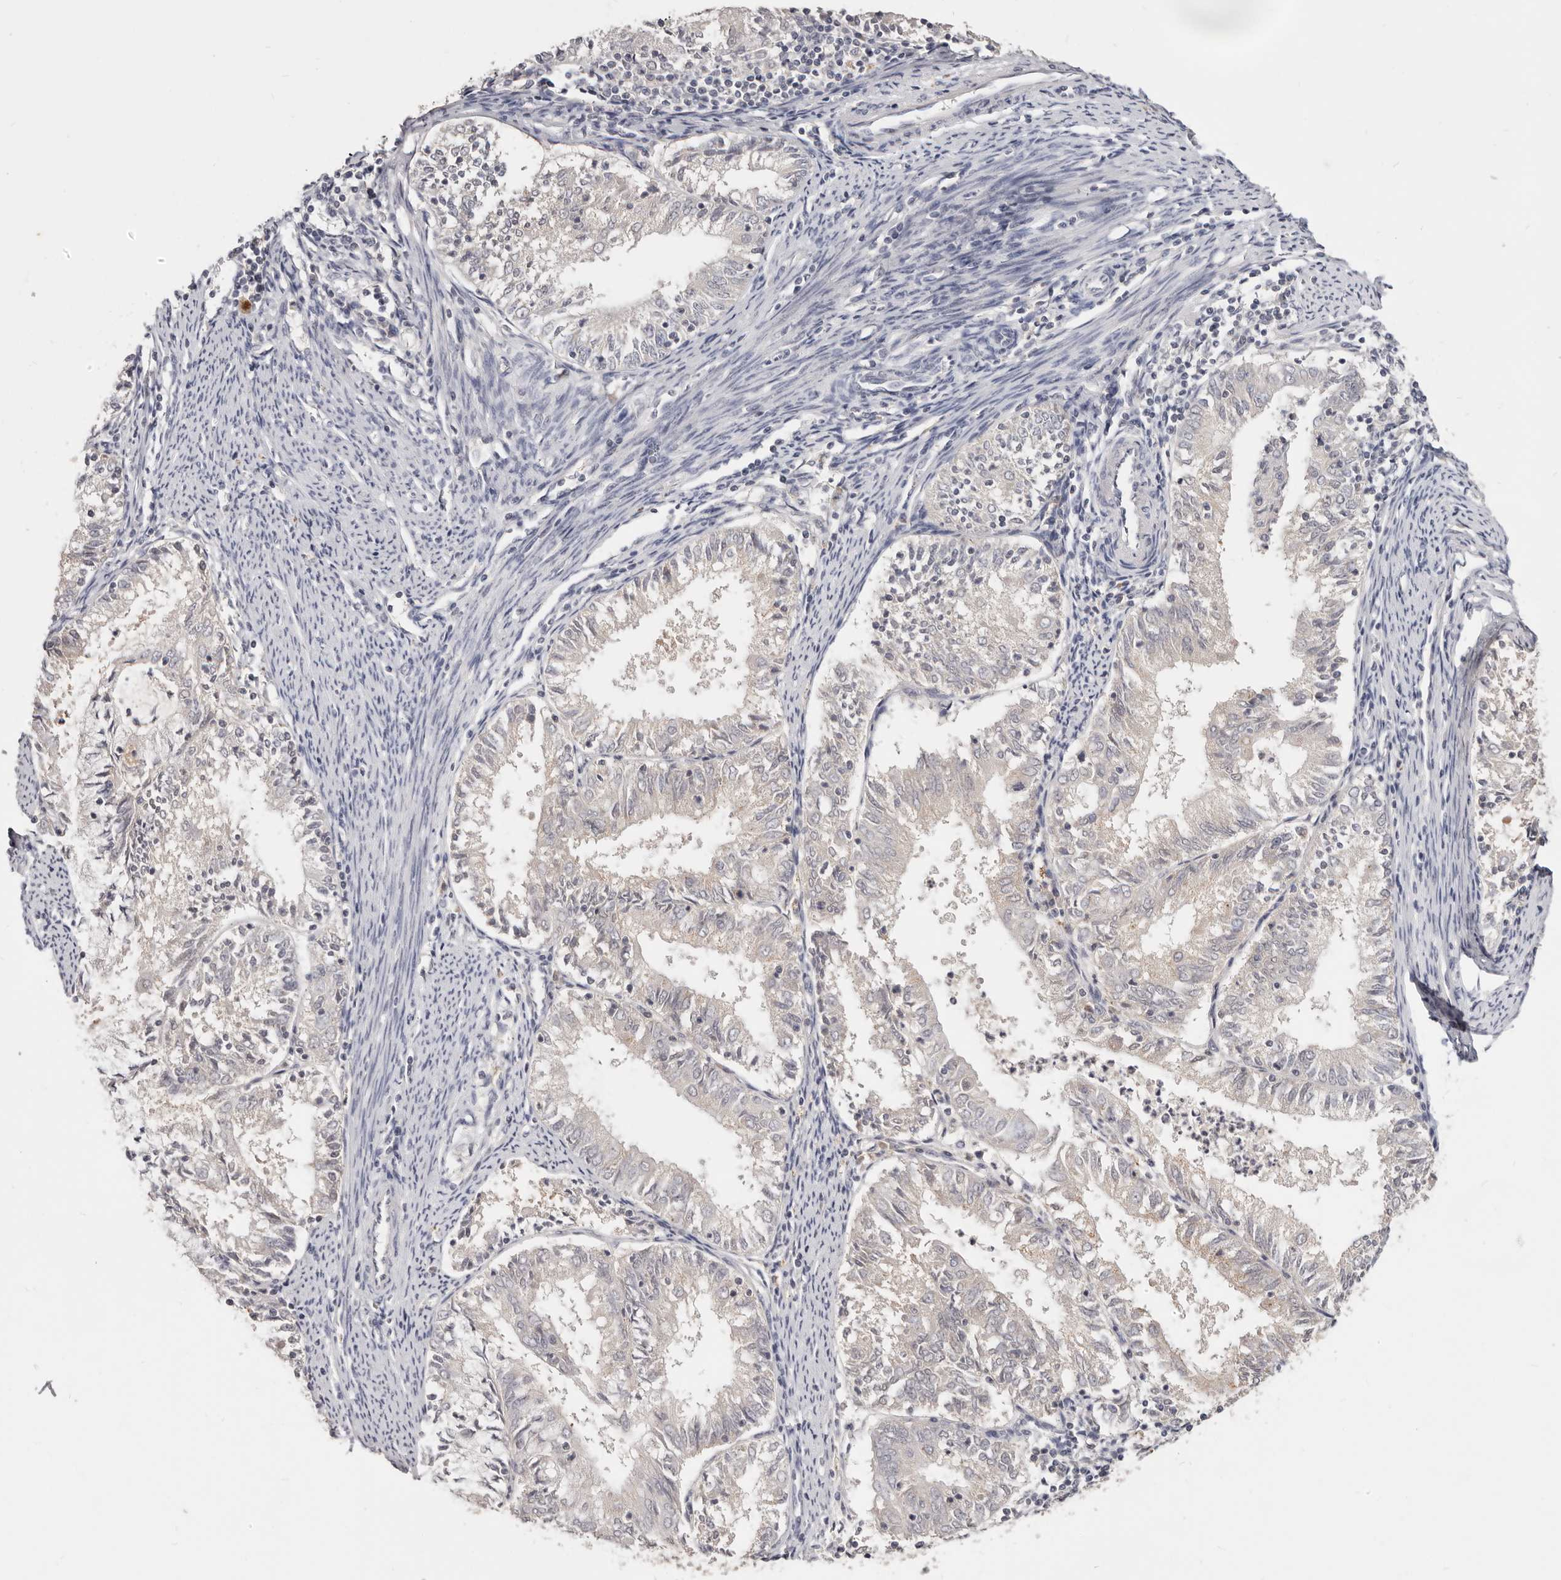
{"staining": {"intensity": "negative", "quantity": "none", "location": "none"}, "tissue": "endometrial cancer", "cell_type": "Tumor cells", "image_type": "cancer", "snomed": [{"axis": "morphology", "description": "Adenocarcinoma, NOS"}, {"axis": "topography", "description": "Endometrium"}], "caption": "Photomicrograph shows no protein staining in tumor cells of endometrial adenocarcinoma tissue. Brightfield microscopy of immunohistochemistry stained with DAB (brown) and hematoxylin (blue), captured at high magnification.", "gene": "TSPAN13", "patient": {"sex": "female", "age": 57}}